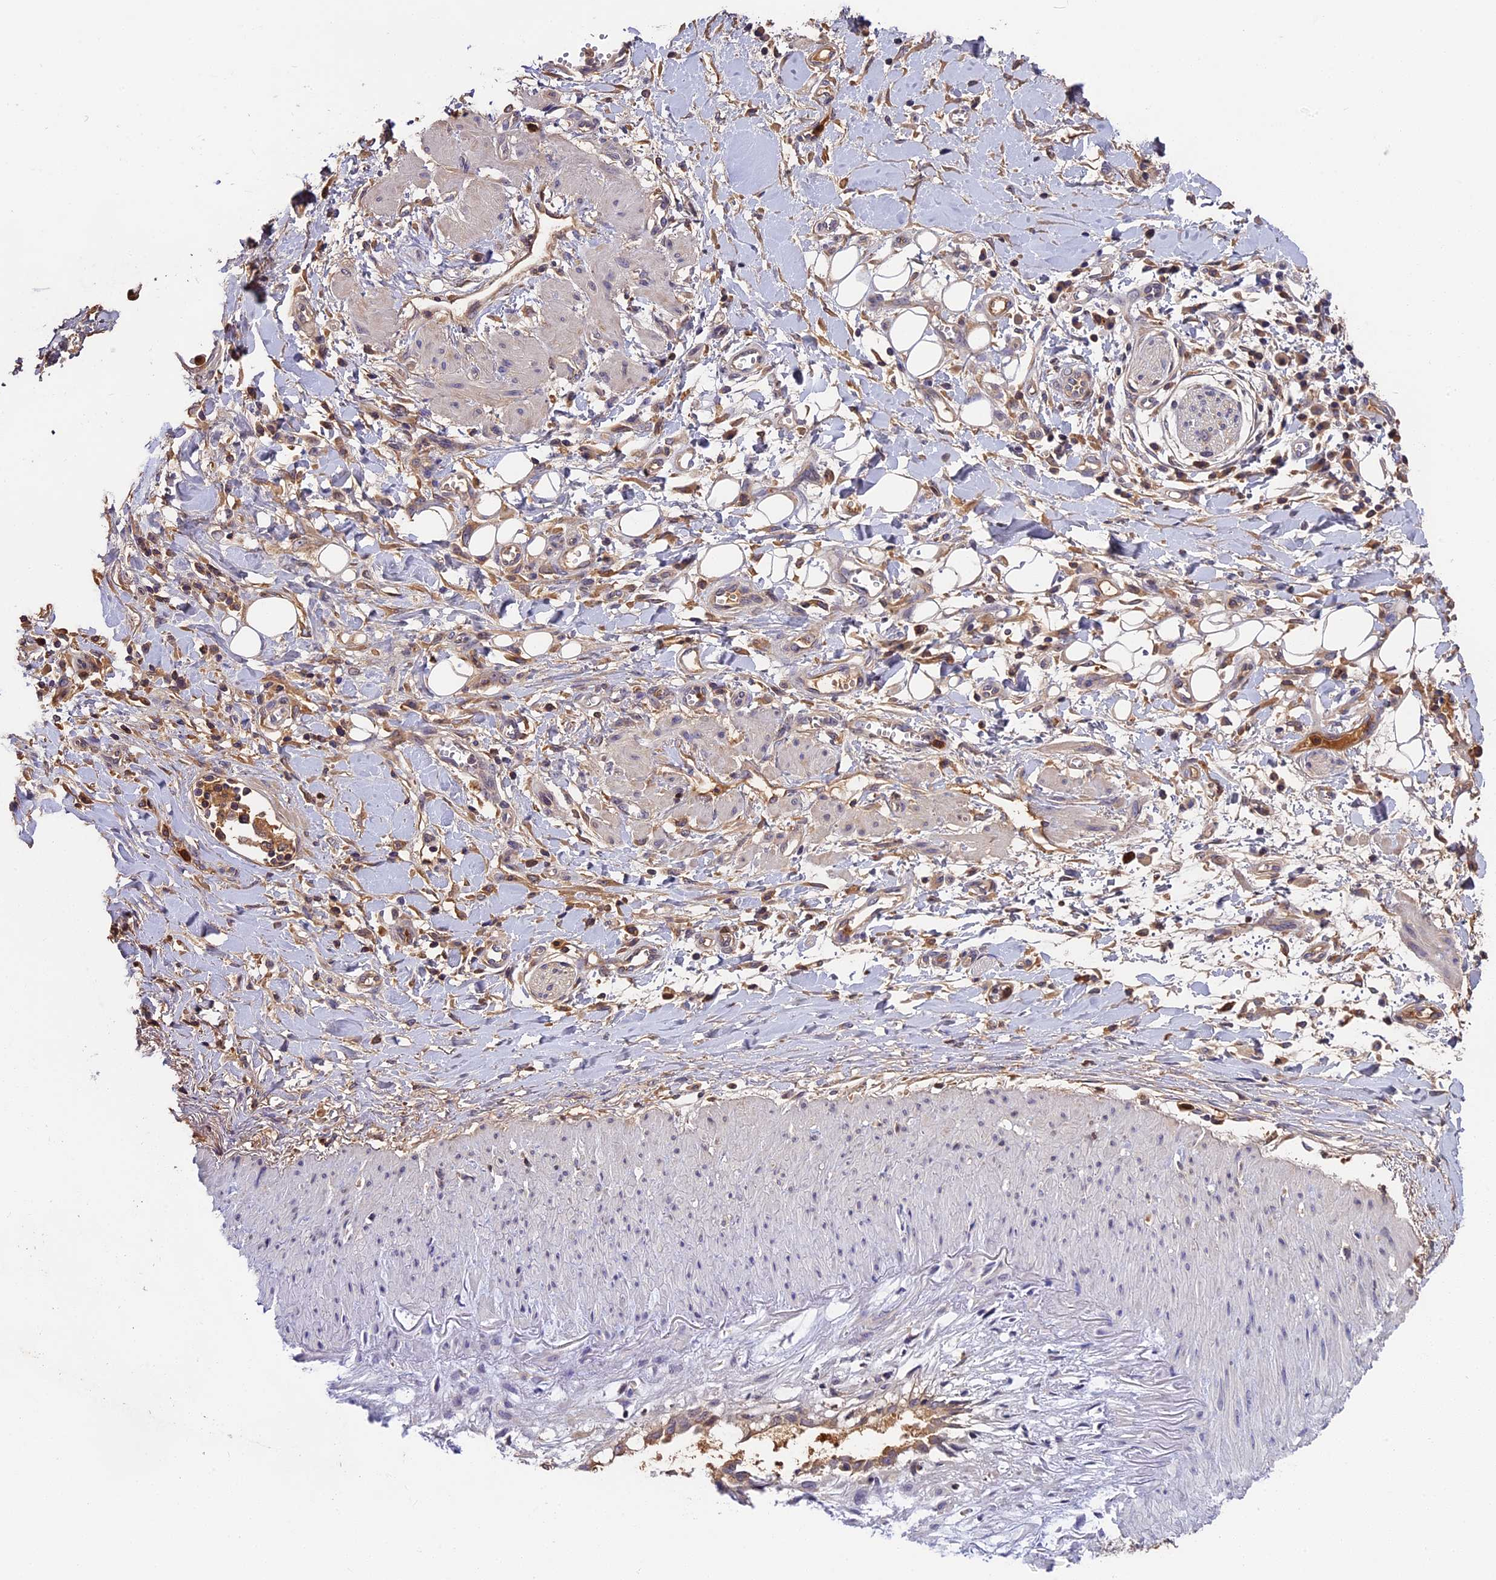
{"staining": {"intensity": "weak", "quantity": "<25%", "location": "cytoplasmic/membranous"}, "tissue": "stomach cancer", "cell_type": "Tumor cells", "image_type": "cancer", "snomed": [{"axis": "morphology", "description": "Adenocarcinoma, NOS"}, {"axis": "topography", "description": "Stomach, upper"}], "caption": "DAB (3,3'-diaminobenzidine) immunohistochemical staining of adenocarcinoma (stomach) displays no significant positivity in tumor cells.", "gene": "ADGRD1", "patient": {"sex": "male", "age": 62}}